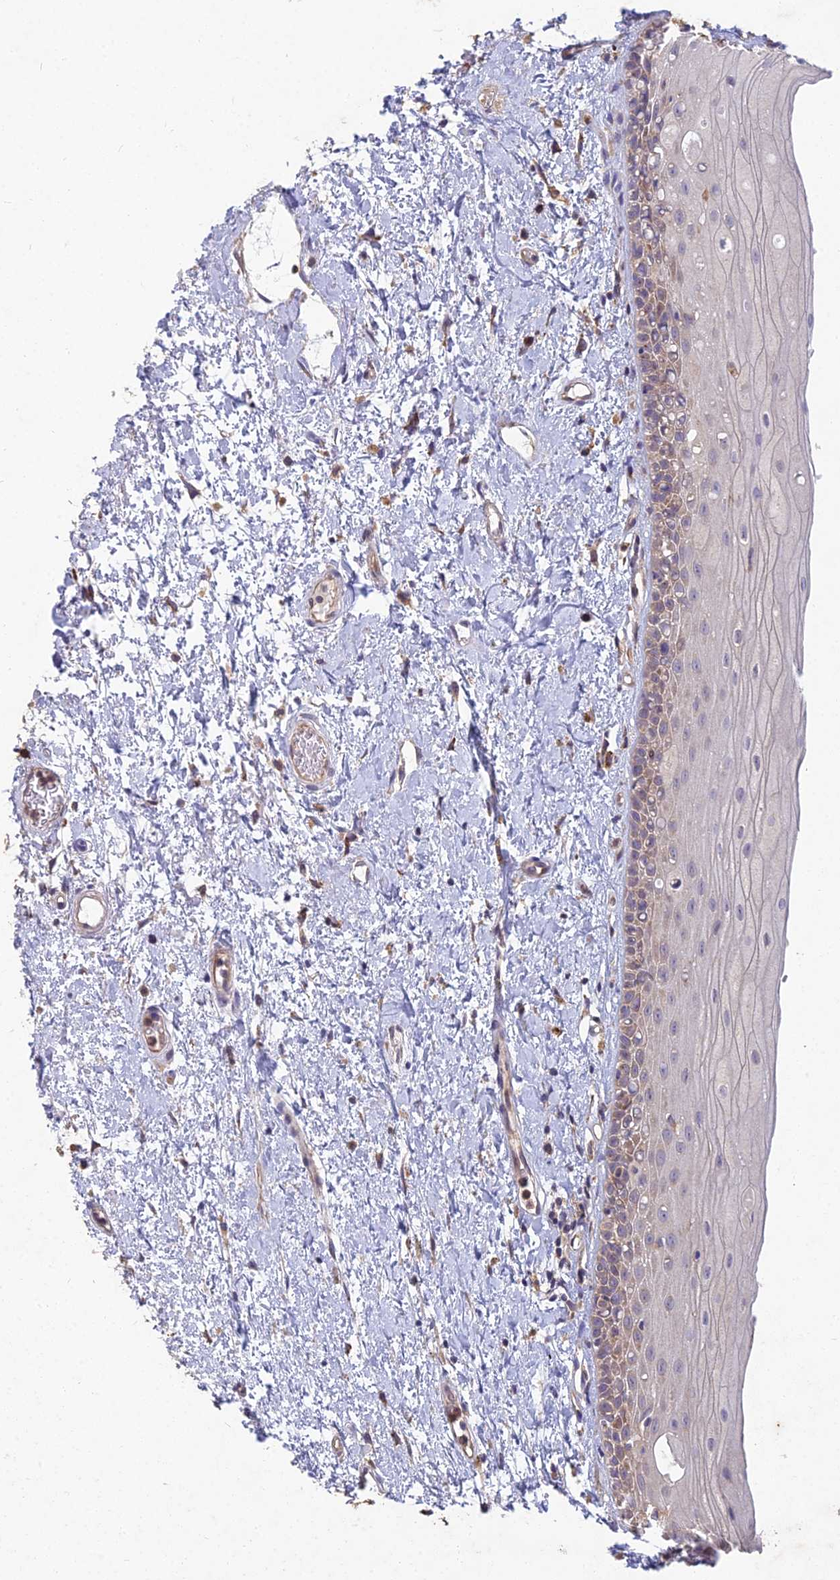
{"staining": {"intensity": "weak", "quantity": "<25%", "location": "cytoplasmic/membranous"}, "tissue": "oral mucosa", "cell_type": "Squamous epithelial cells", "image_type": "normal", "snomed": [{"axis": "morphology", "description": "Normal tissue, NOS"}, {"axis": "topography", "description": "Oral tissue"}], "caption": "This photomicrograph is of benign oral mucosa stained with immunohistochemistry (IHC) to label a protein in brown with the nuclei are counter-stained blue. There is no expression in squamous epithelial cells.", "gene": "NXNL2", "patient": {"sex": "female", "age": 76}}